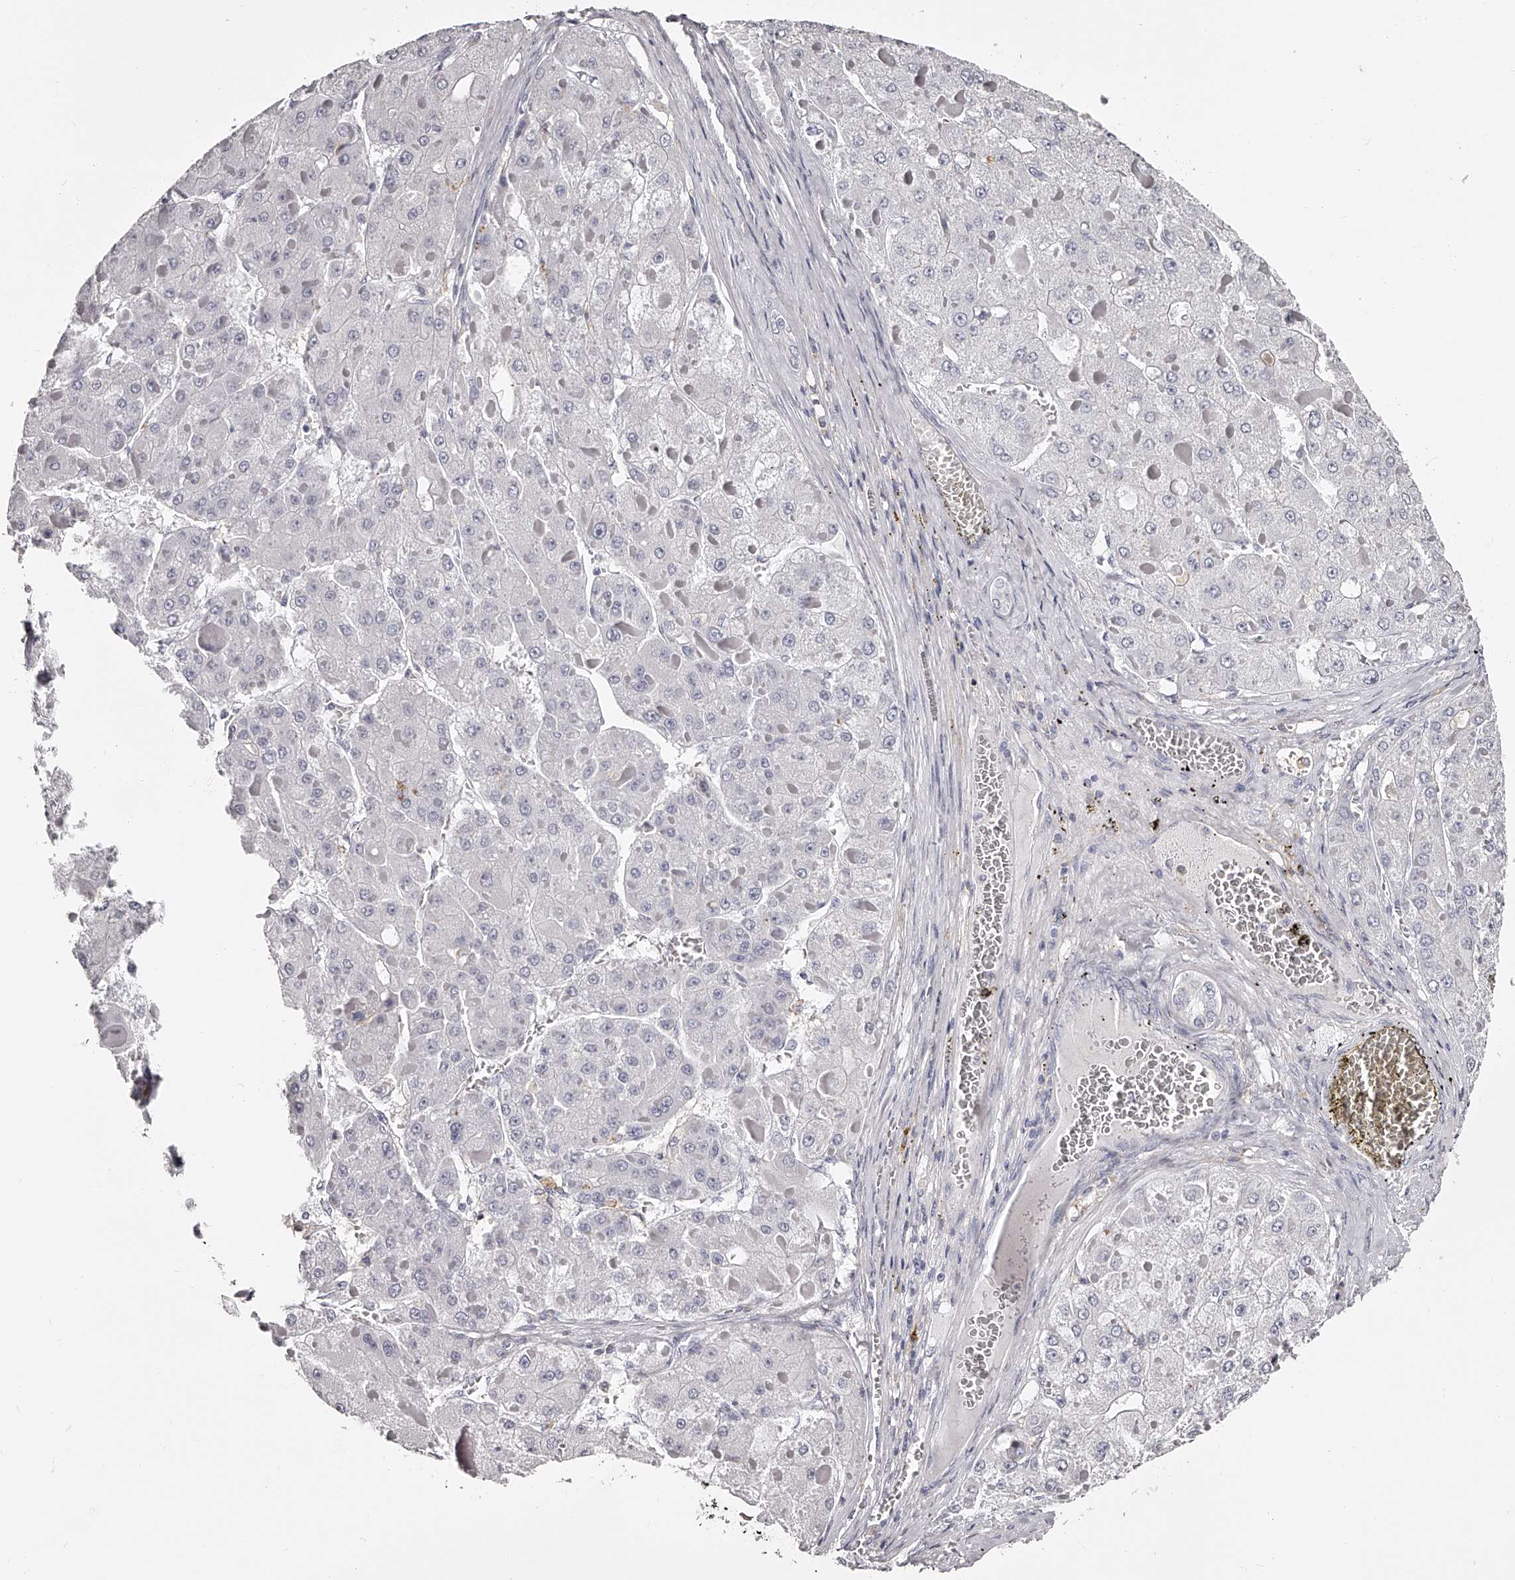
{"staining": {"intensity": "negative", "quantity": "none", "location": "none"}, "tissue": "liver cancer", "cell_type": "Tumor cells", "image_type": "cancer", "snomed": [{"axis": "morphology", "description": "Carcinoma, Hepatocellular, NOS"}, {"axis": "topography", "description": "Liver"}], "caption": "IHC photomicrograph of human liver hepatocellular carcinoma stained for a protein (brown), which reveals no staining in tumor cells.", "gene": "PACSIN1", "patient": {"sex": "female", "age": 73}}